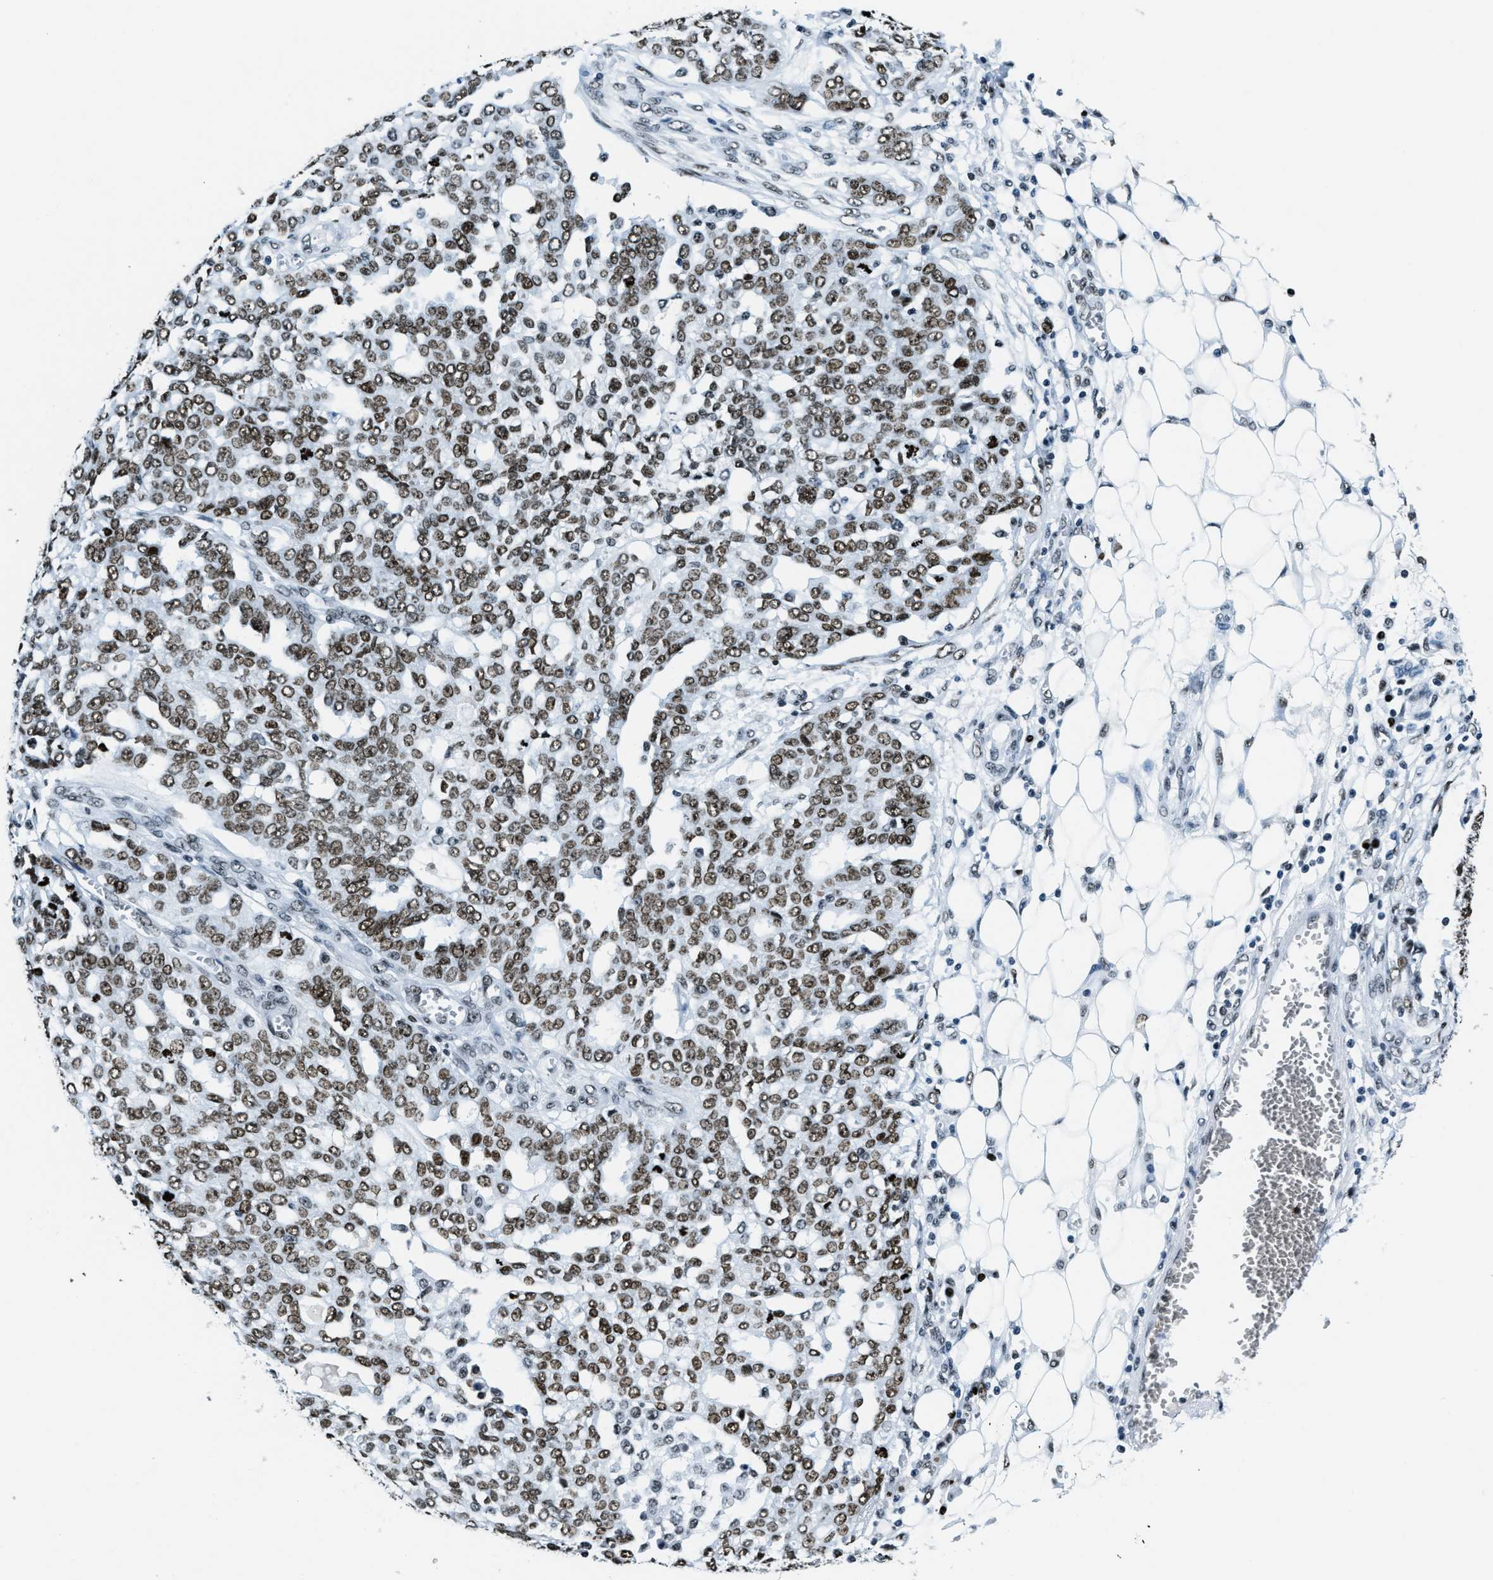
{"staining": {"intensity": "moderate", "quantity": ">75%", "location": "nuclear"}, "tissue": "ovarian cancer", "cell_type": "Tumor cells", "image_type": "cancer", "snomed": [{"axis": "morphology", "description": "Cystadenocarcinoma, serous, NOS"}, {"axis": "topography", "description": "Soft tissue"}, {"axis": "topography", "description": "Ovary"}], "caption": "Moderate nuclear protein positivity is present in about >75% of tumor cells in ovarian cancer (serous cystadenocarcinoma).", "gene": "TOP1", "patient": {"sex": "female", "age": 57}}